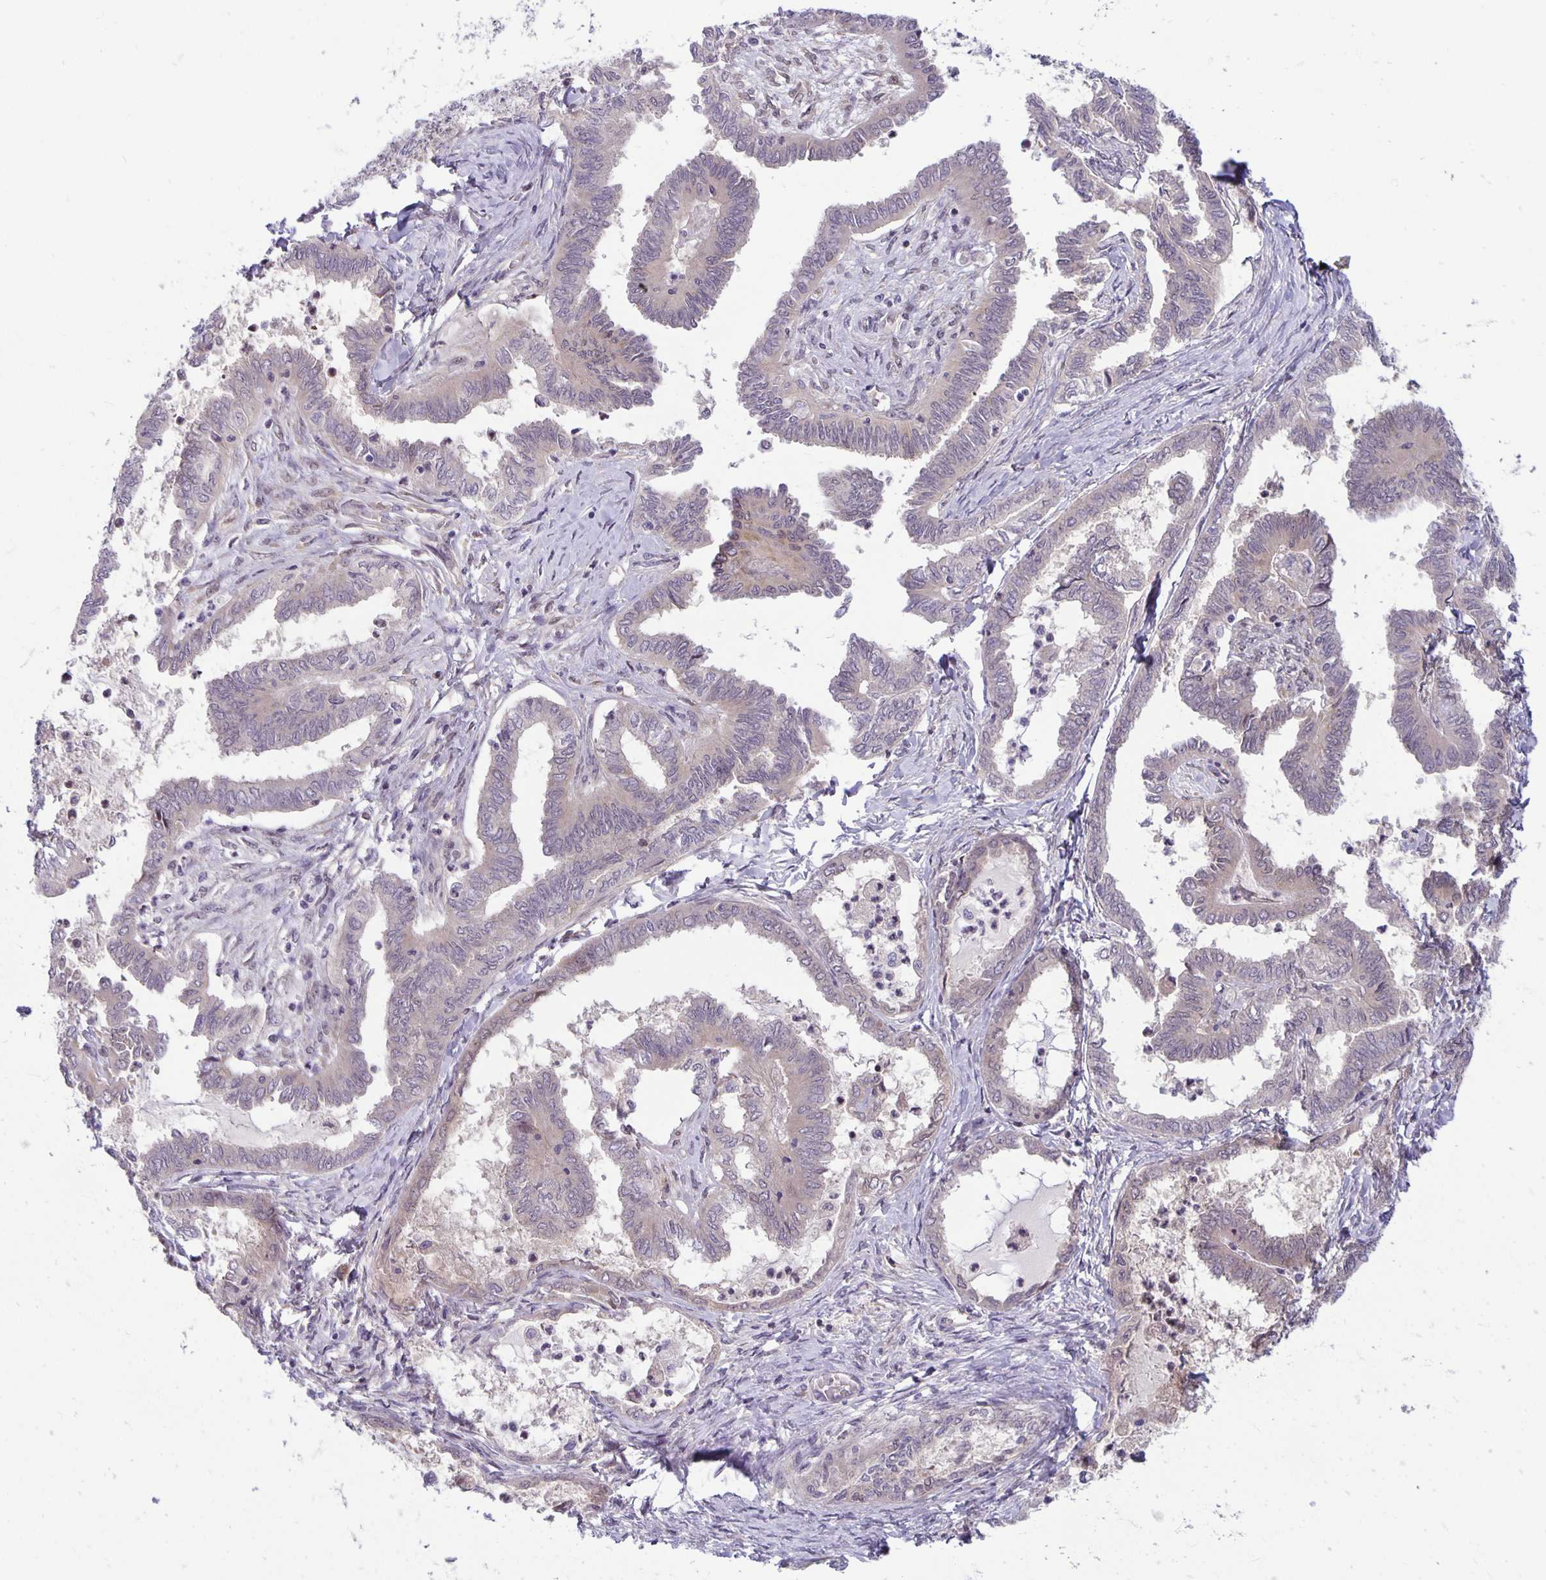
{"staining": {"intensity": "negative", "quantity": "none", "location": "none"}, "tissue": "ovarian cancer", "cell_type": "Tumor cells", "image_type": "cancer", "snomed": [{"axis": "morphology", "description": "Carcinoma, endometroid"}, {"axis": "topography", "description": "Ovary"}], "caption": "An image of human endometroid carcinoma (ovarian) is negative for staining in tumor cells. Nuclei are stained in blue.", "gene": "TAX1BP3", "patient": {"sex": "female", "age": 70}}